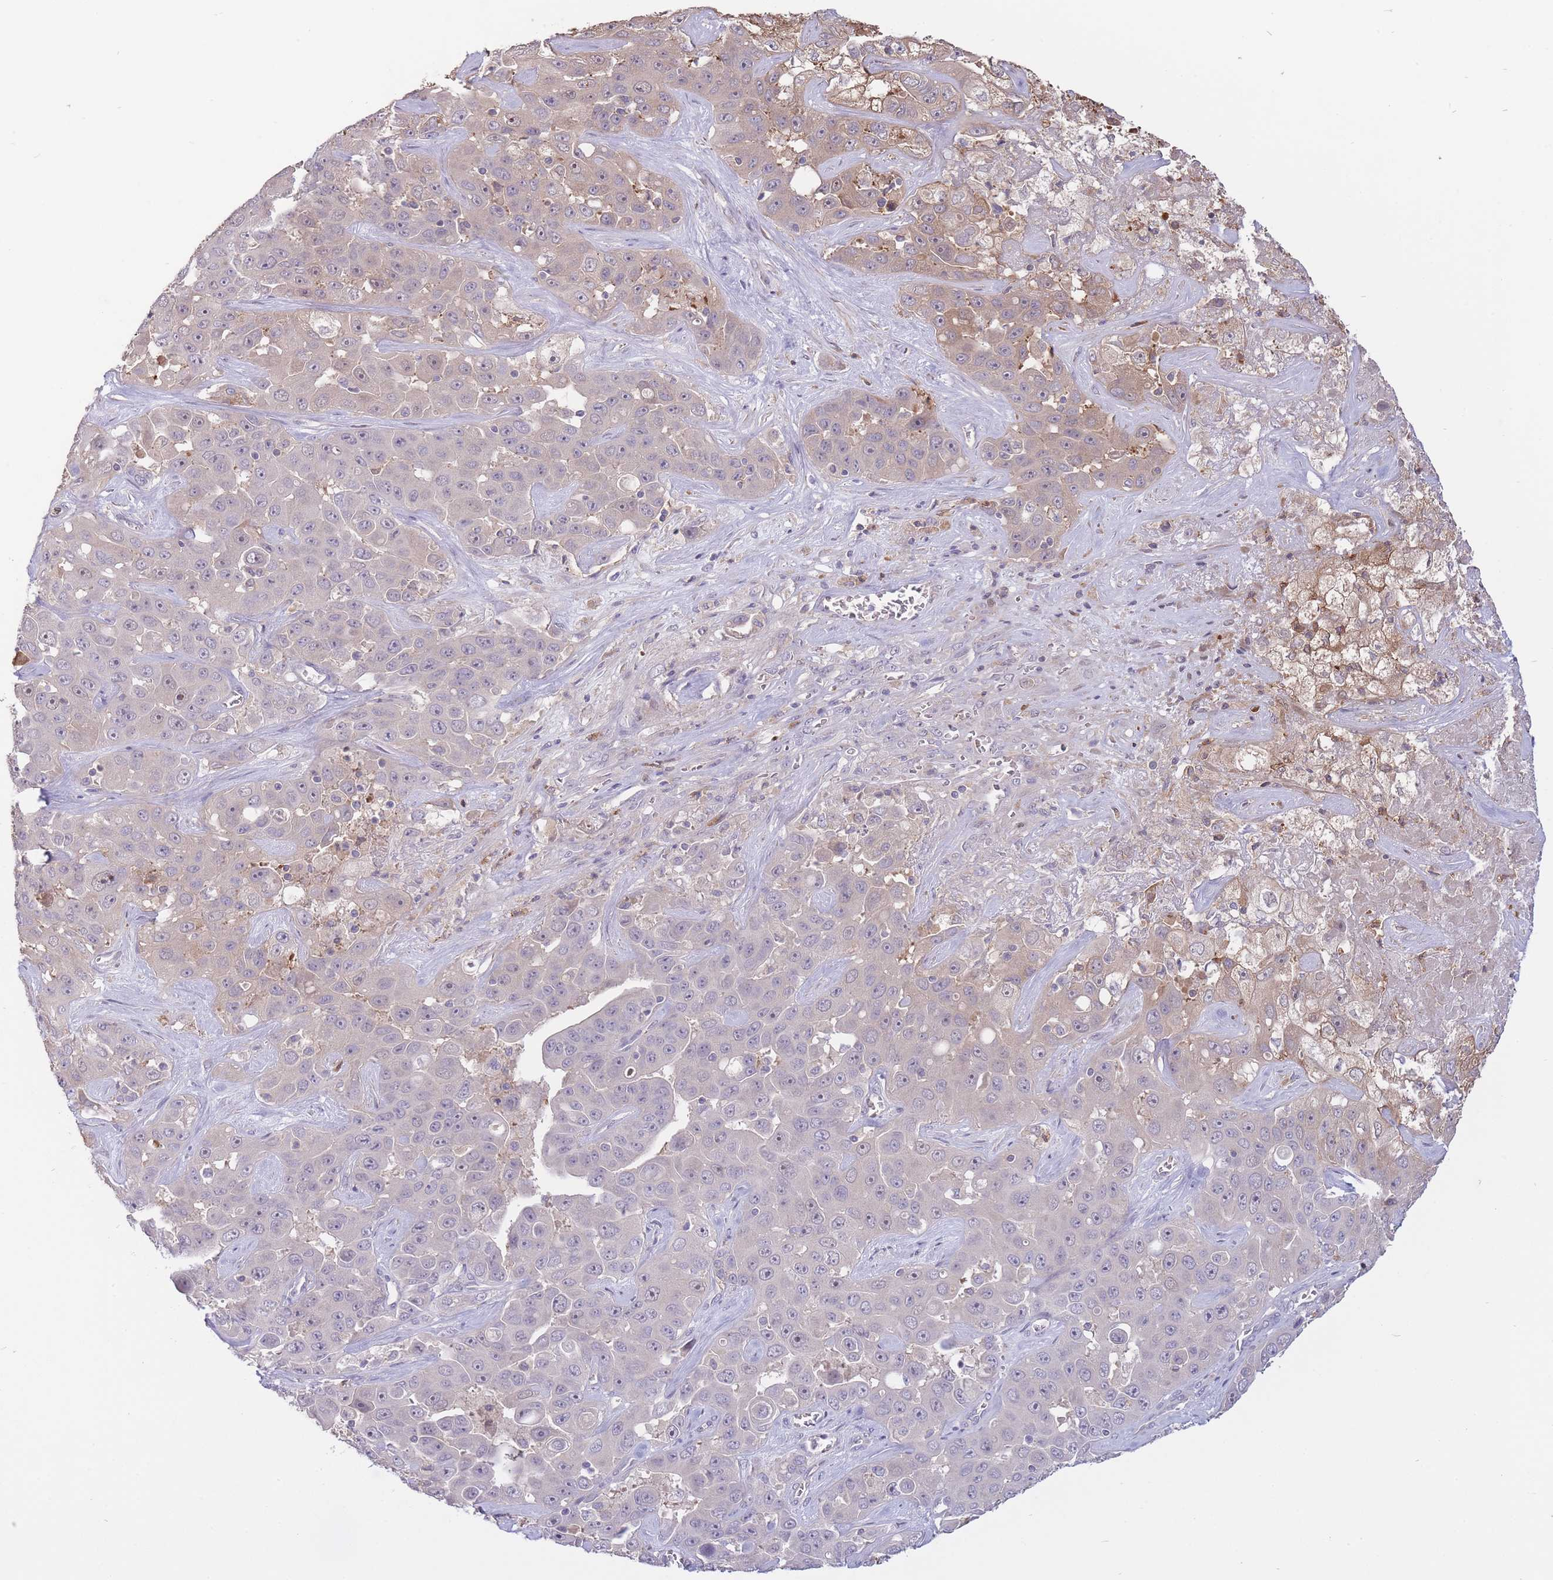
{"staining": {"intensity": "negative", "quantity": "none", "location": "none"}, "tissue": "liver cancer", "cell_type": "Tumor cells", "image_type": "cancer", "snomed": [{"axis": "morphology", "description": "Cholangiocarcinoma"}, {"axis": "topography", "description": "Liver"}], "caption": "This micrograph is of cholangiocarcinoma (liver) stained with immunohistochemistry (IHC) to label a protein in brown with the nuclei are counter-stained blue. There is no expression in tumor cells. Nuclei are stained in blue.", "gene": "ZNF304", "patient": {"sex": "female", "age": 52}}